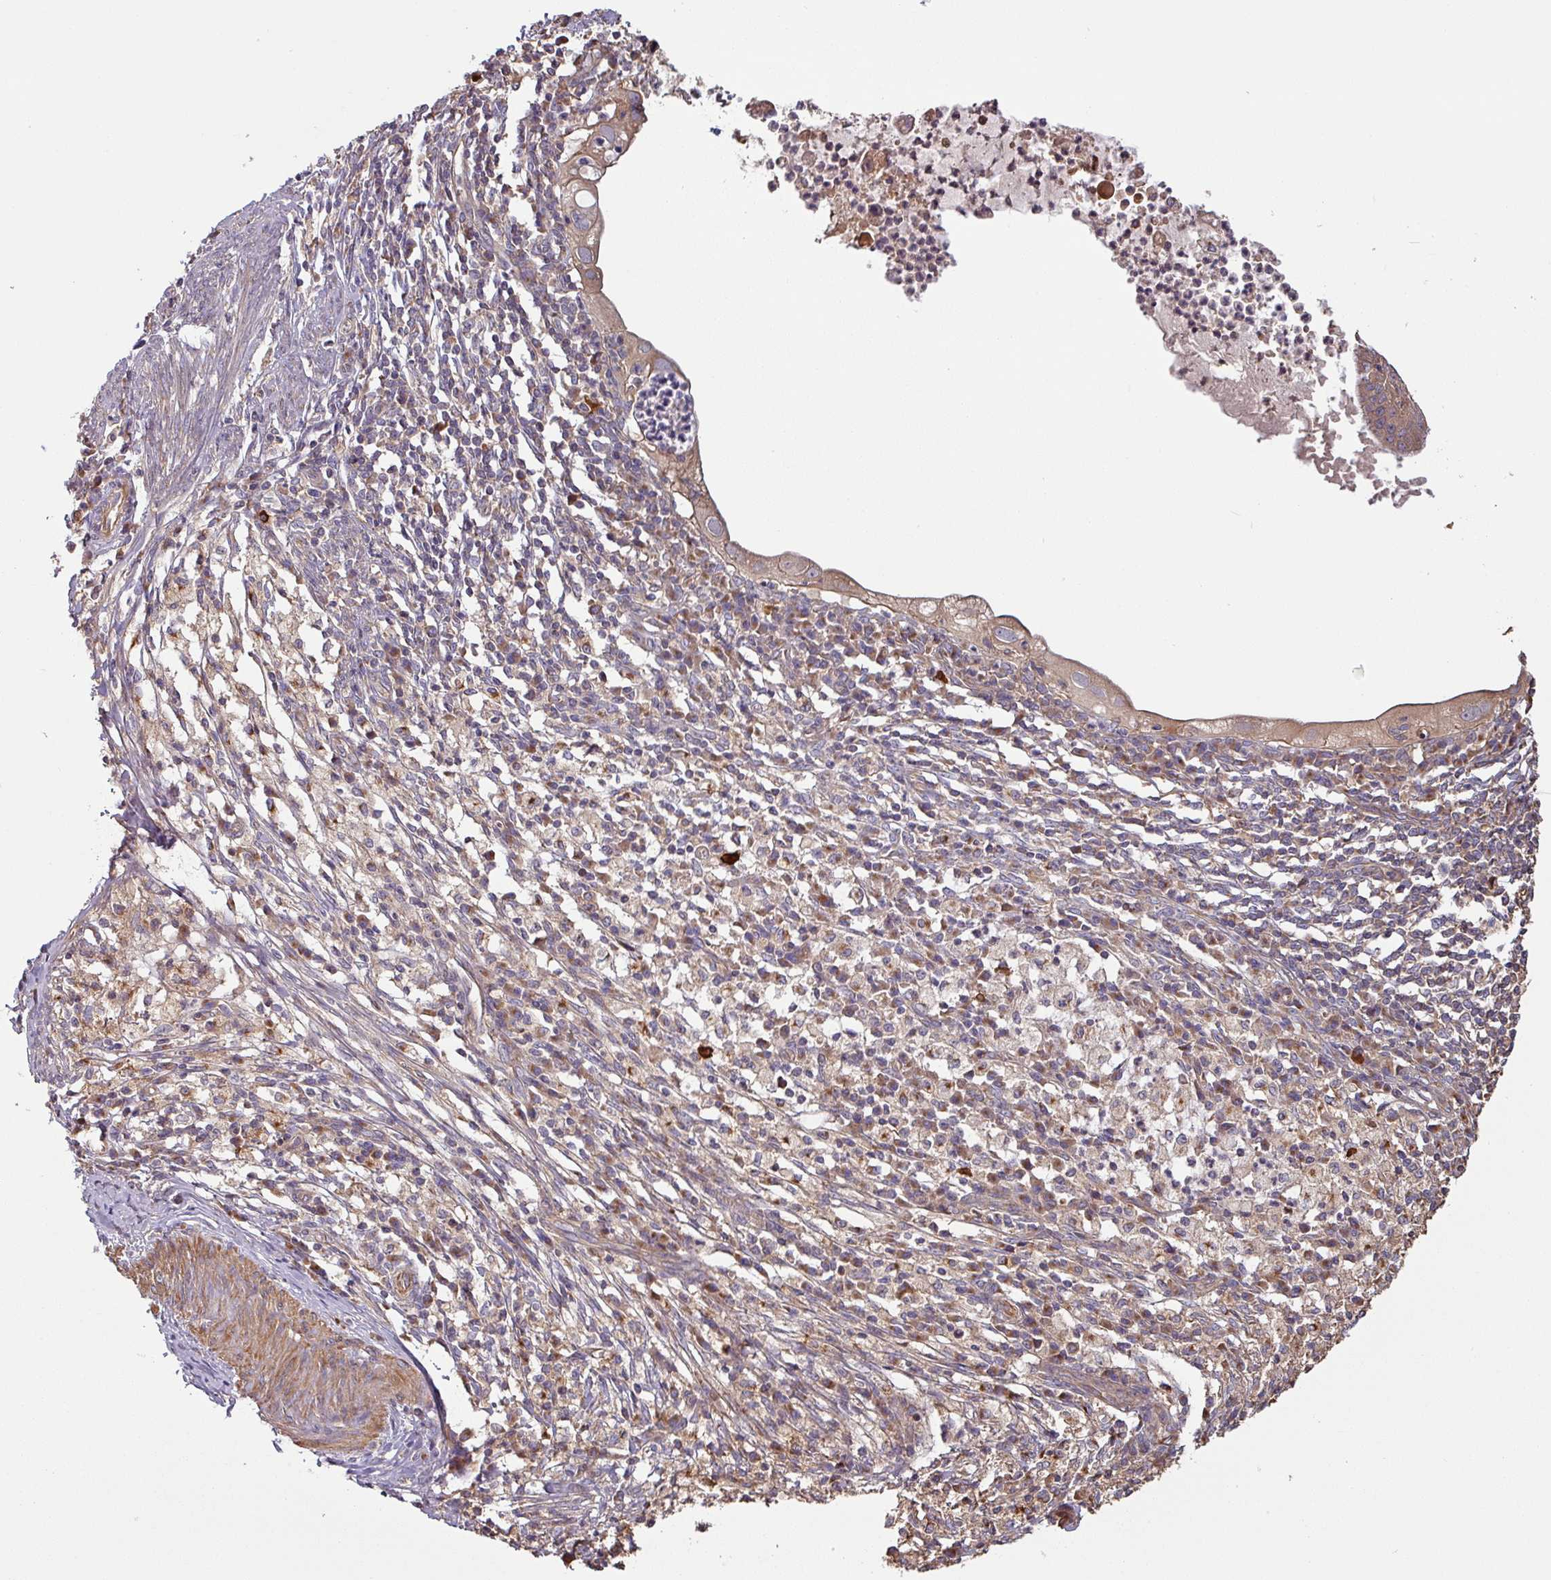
{"staining": {"intensity": "weak", "quantity": ">75%", "location": "cytoplasmic/membranous"}, "tissue": "cervical cancer", "cell_type": "Tumor cells", "image_type": "cancer", "snomed": [{"axis": "morphology", "description": "Adenocarcinoma, NOS"}, {"axis": "topography", "description": "Cervix"}], "caption": "Cervical cancer stained with a protein marker shows weak staining in tumor cells.", "gene": "SIK1", "patient": {"sex": "female", "age": 36}}